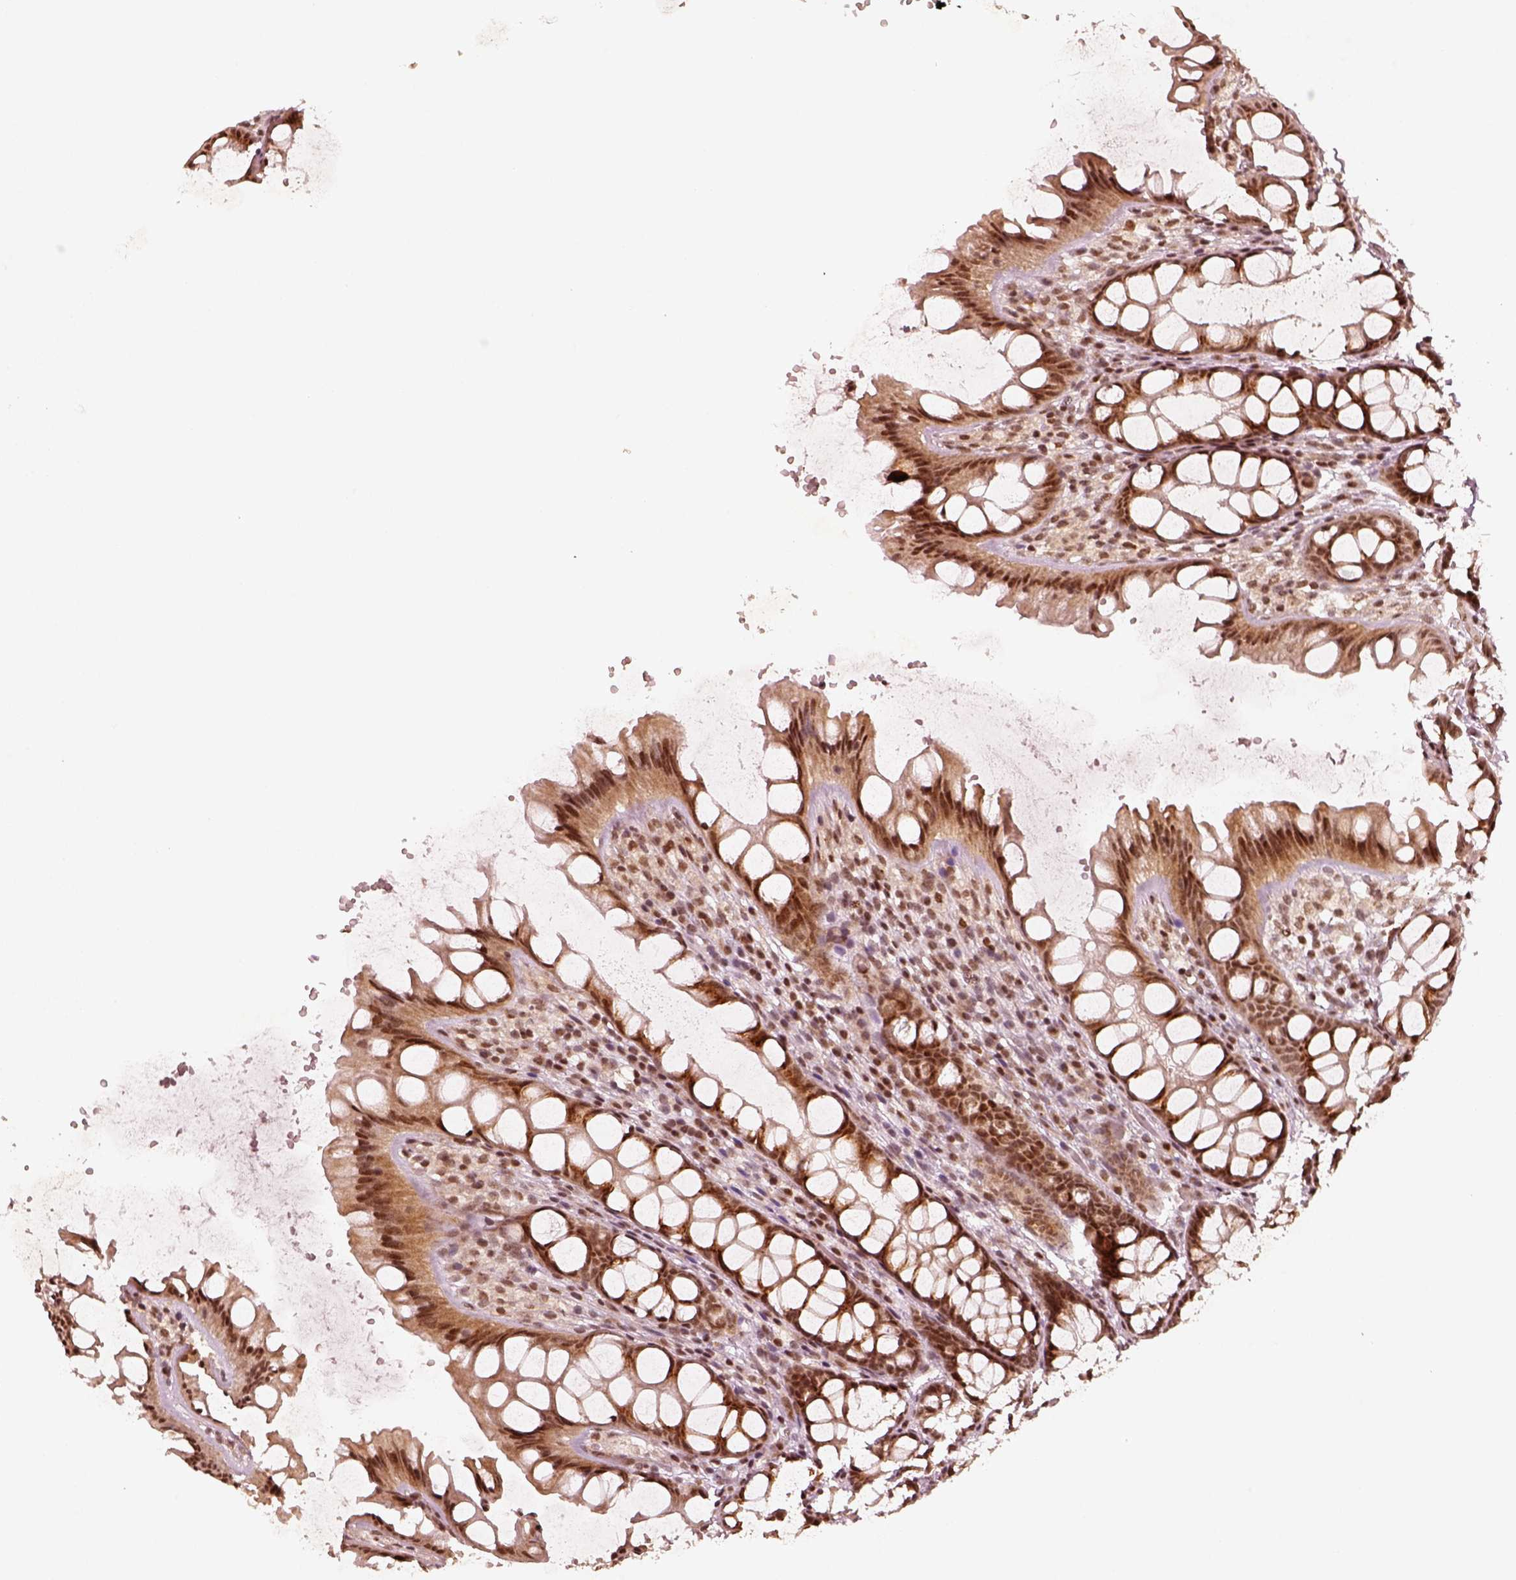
{"staining": {"intensity": "moderate", "quantity": ">75%", "location": "nuclear"}, "tissue": "colon", "cell_type": "Endothelial cells", "image_type": "normal", "snomed": [{"axis": "morphology", "description": "Normal tissue, NOS"}, {"axis": "topography", "description": "Colon"}], "caption": "Protein expression analysis of benign human colon reveals moderate nuclear expression in about >75% of endothelial cells. (IHC, brightfield microscopy, high magnification).", "gene": "GMEB2", "patient": {"sex": "male", "age": 47}}